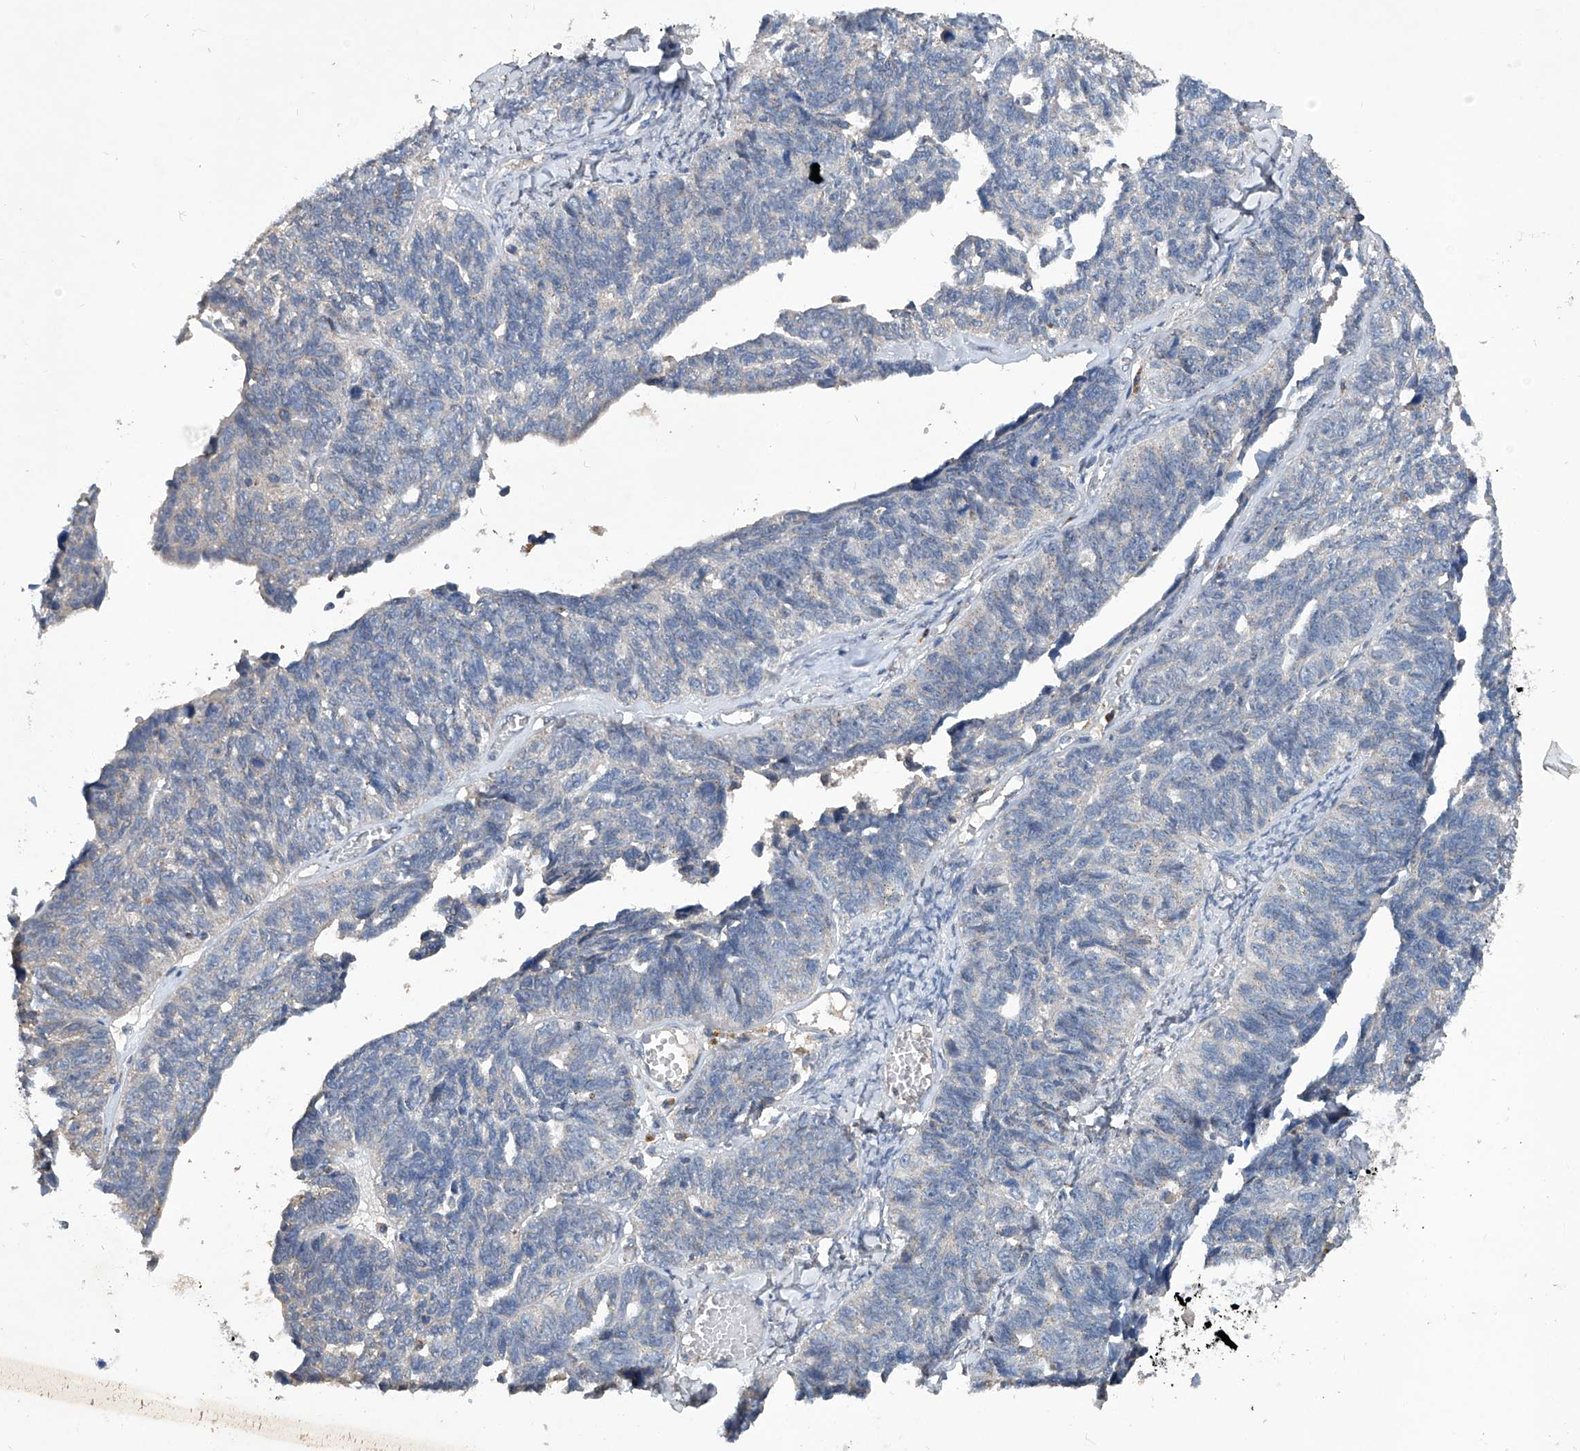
{"staining": {"intensity": "negative", "quantity": "none", "location": "none"}, "tissue": "ovarian cancer", "cell_type": "Tumor cells", "image_type": "cancer", "snomed": [{"axis": "morphology", "description": "Cystadenocarcinoma, serous, NOS"}, {"axis": "topography", "description": "Ovary"}], "caption": "A micrograph of serous cystadenocarcinoma (ovarian) stained for a protein reveals no brown staining in tumor cells.", "gene": "PCSK5", "patient": {"sex": "female", "age": 79}}